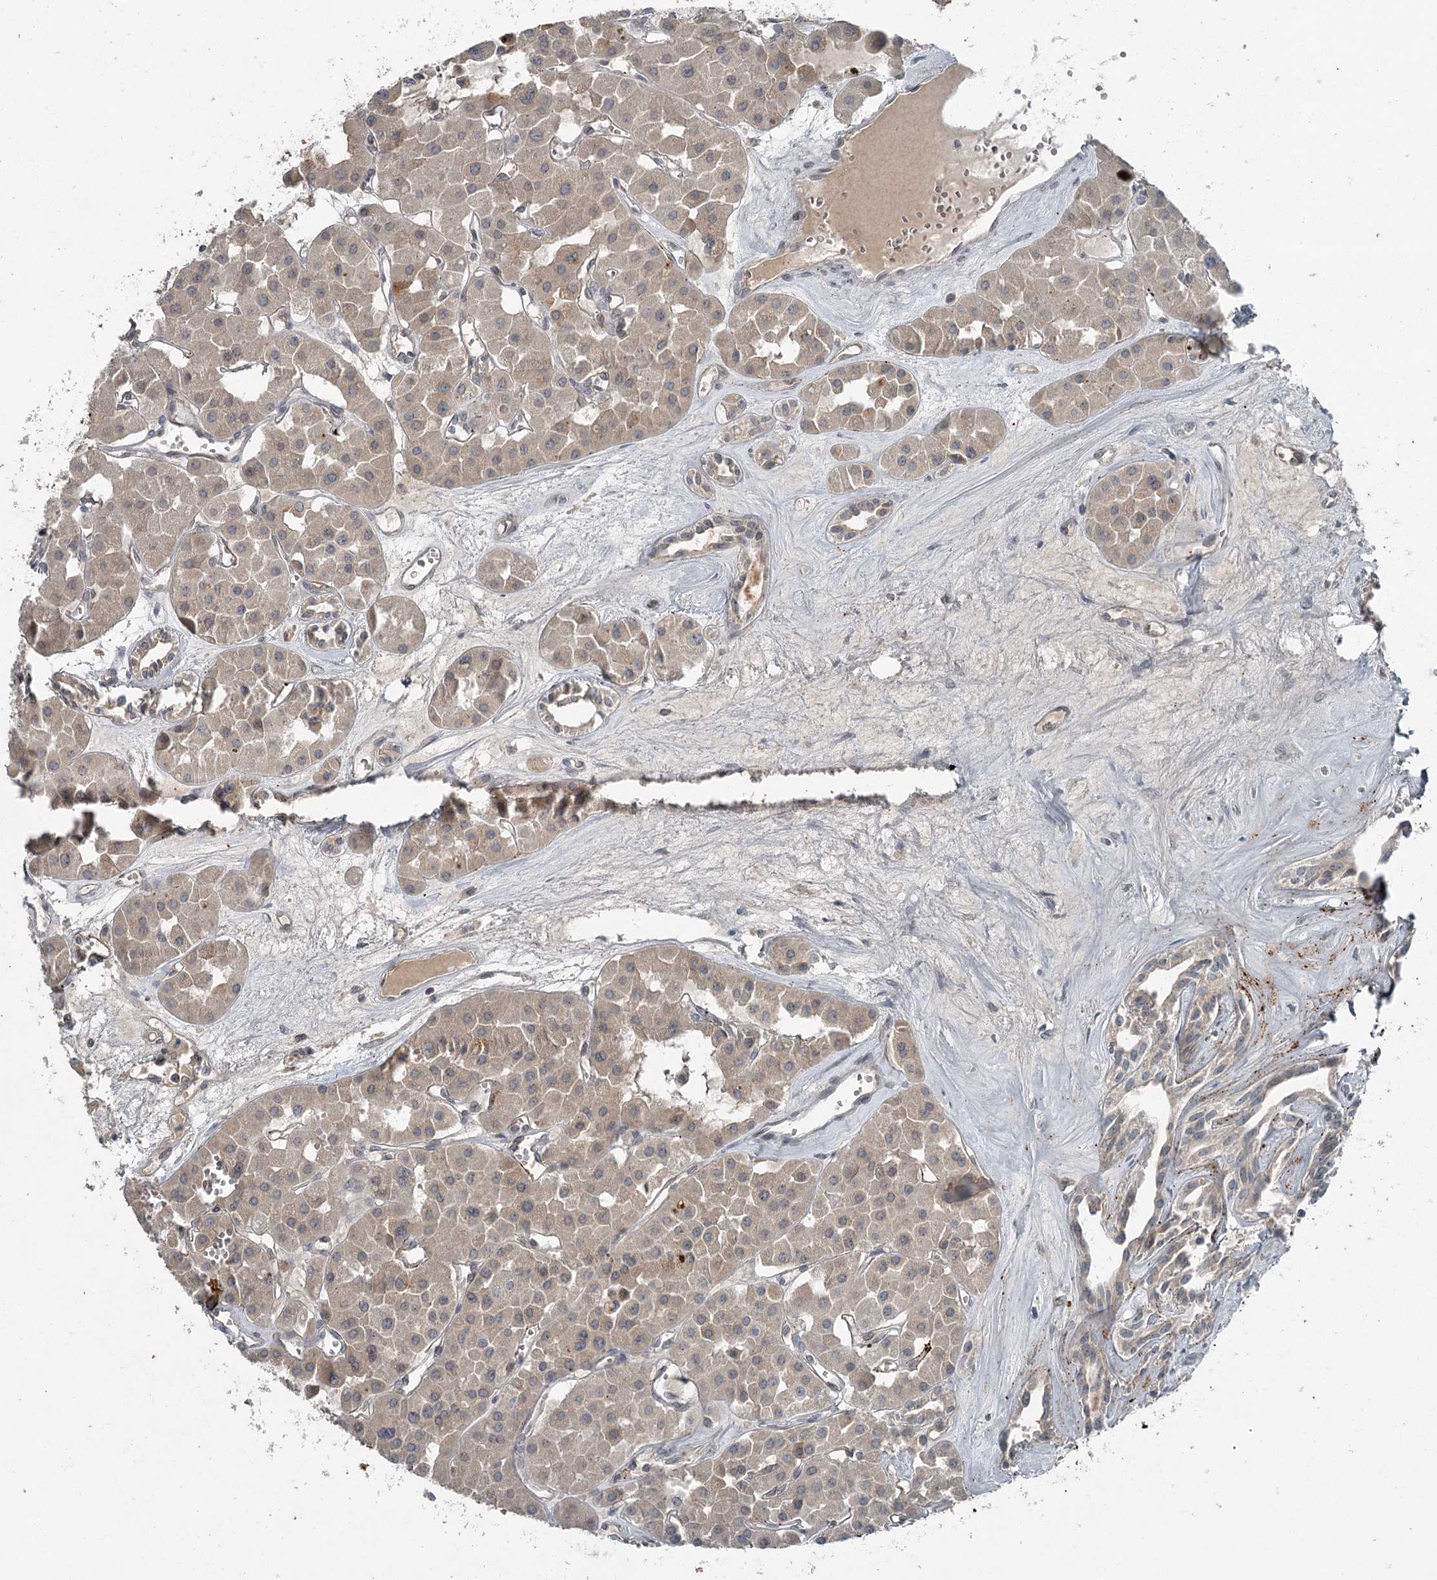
{"staining": {"intensity": "weak", "quantity": "25%-75%", "location": "cytoplasmic/membranous"}, "tissue": "renal cancer", "cell_type": "Tumor cells", "image_type": "cancer", "snomed": [{"axis": "morphology", "description": "Carcinoma, NOS"}, {"axis": "topography", "description": "Kidney"}], "caption": "Immunohistochemistry (IHC) (DAB) staining of human renal cancer (carcinoma) demonstrates weak cytoplasmic/membranous protein staining in approximately 25%-75% of tumor cells.", "gene": "SLC39A8", "patient": {"sex": "female", "age": 75}}